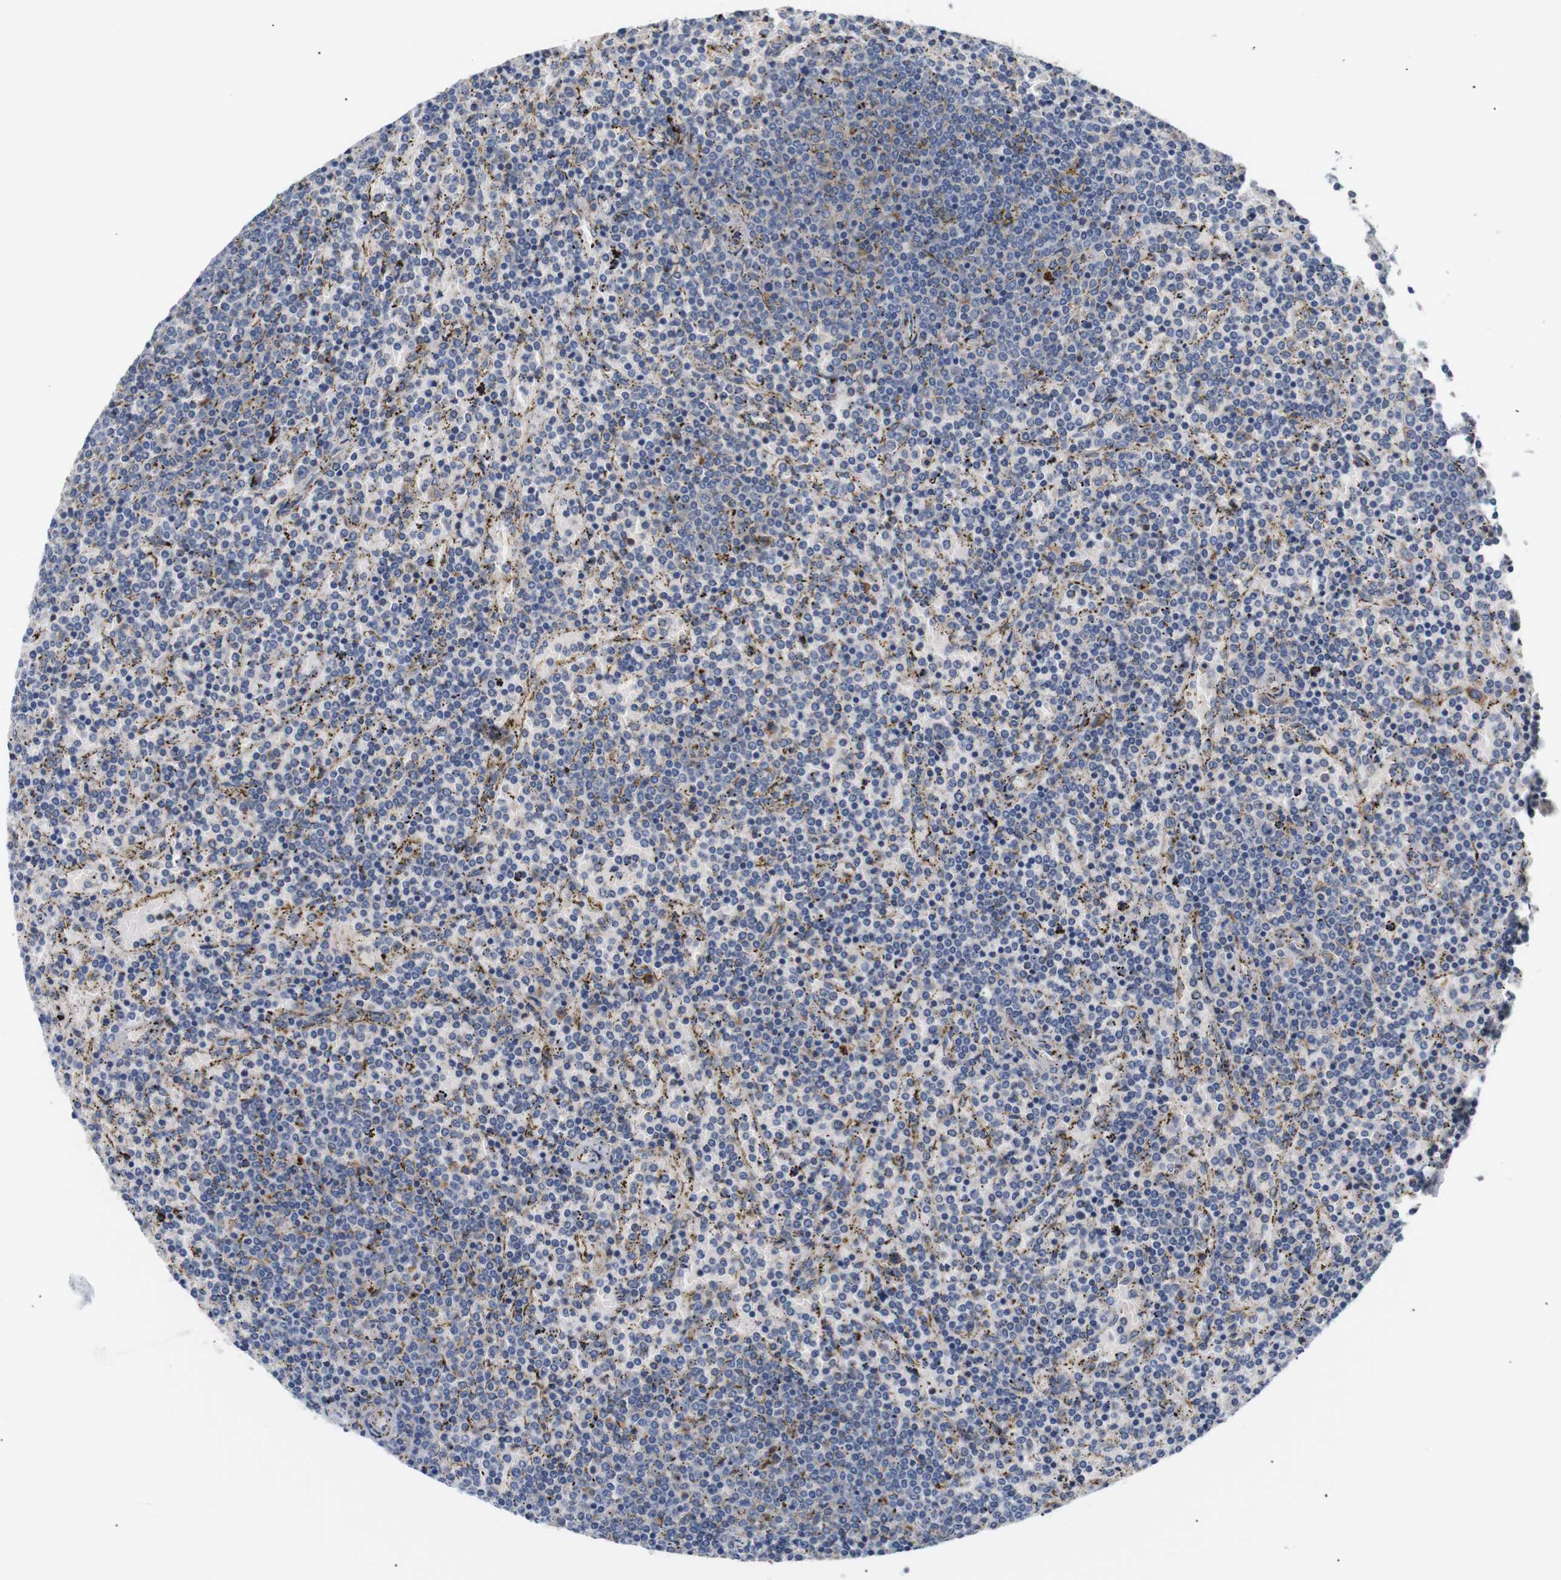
{"staining": {"intensity": "moderate", "quantity": "<25%", "location": "cytoplasmic/membranous"}, "tissue": "lymphoma", "cell_type": "Tumor cells", "image_type": "cancer", "snomed": [{"axis": "morphology", "description": "Malignant lymphoma, non-Hodgkin's type, Low grade"}, {"axis": "topography", "description": "Spleen"}], "caption": "An immunohistochemistry (IHC) photomicrograph of neoplastic tissue is shown. Protein staining in brown shows moderate cytoplasmic/membranous positivity in low-grade malignant lymphoma, non-Hodgkin's type within tumor cells. (IHC, brightfield microscopy, high magnification).", "gene": "TRIM5", "patient": {"sex": "female", "age": 77}}